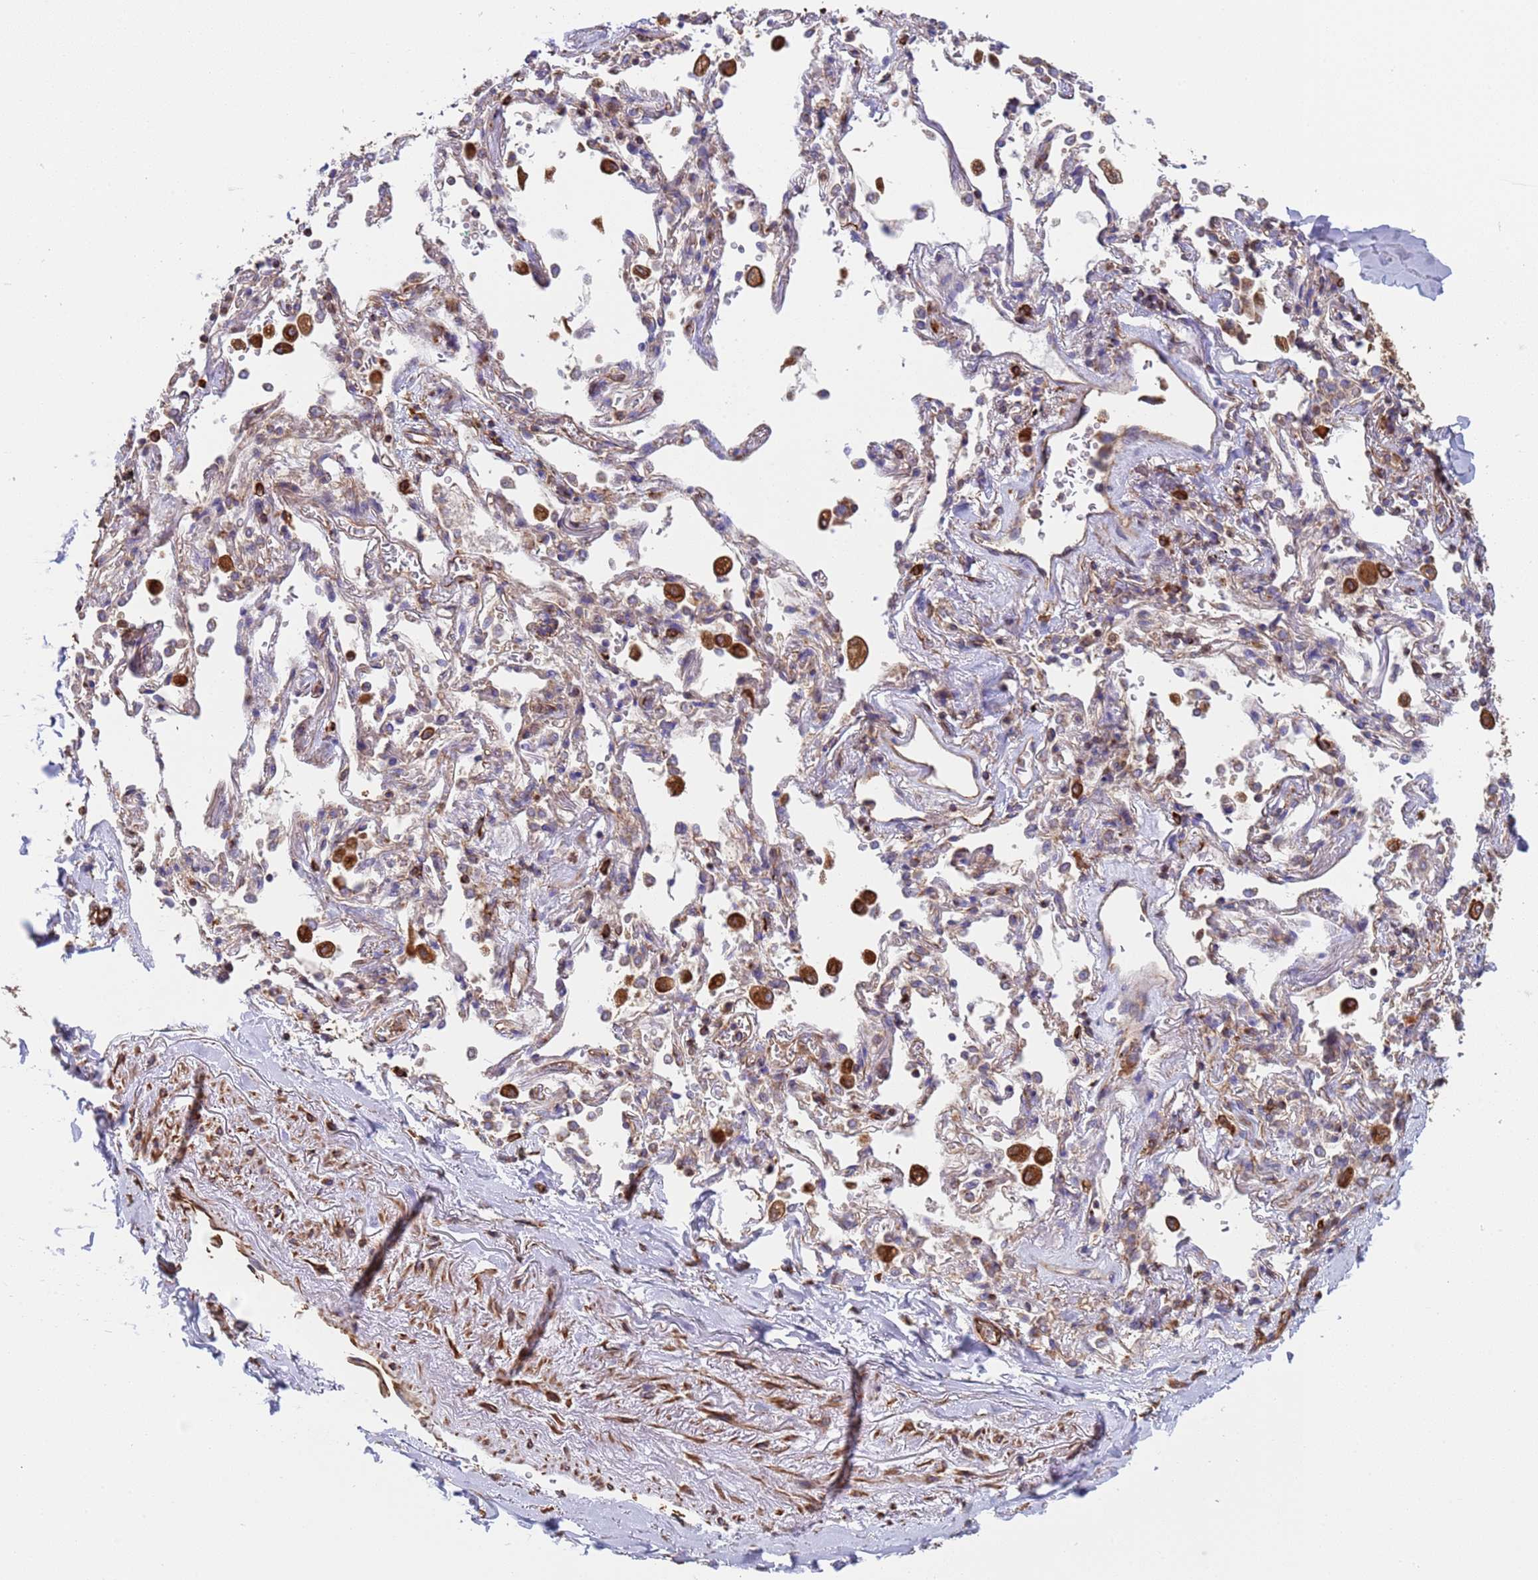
{"staining": {"intensity": "moderate", "quantity": "25%-75%", "location": "cytoplasmic/membranous"}, "tissue": "adipose tissue", "cell_type": "Adipocytes", "image_type": "normal", "snomed": [{"axis": "morphology", "description": "Normal tissue, NOS"}, {"axis": "topography", "description": "Cartilage tissue"}], "caption": "Immunohistochemistry (DAB (3,3'-diaminobenzidine)) staining of normal adipose tissue displays moderate cytoplasmic/membranous protein expression in approximately 25%-75% of adipocytes. (DAB (3,3'-diaminobenzidine) IHC with brightfield microscopy, high magnification).", "gene": "NUDT12", "patient": {"sex": "male", "age": 73}}